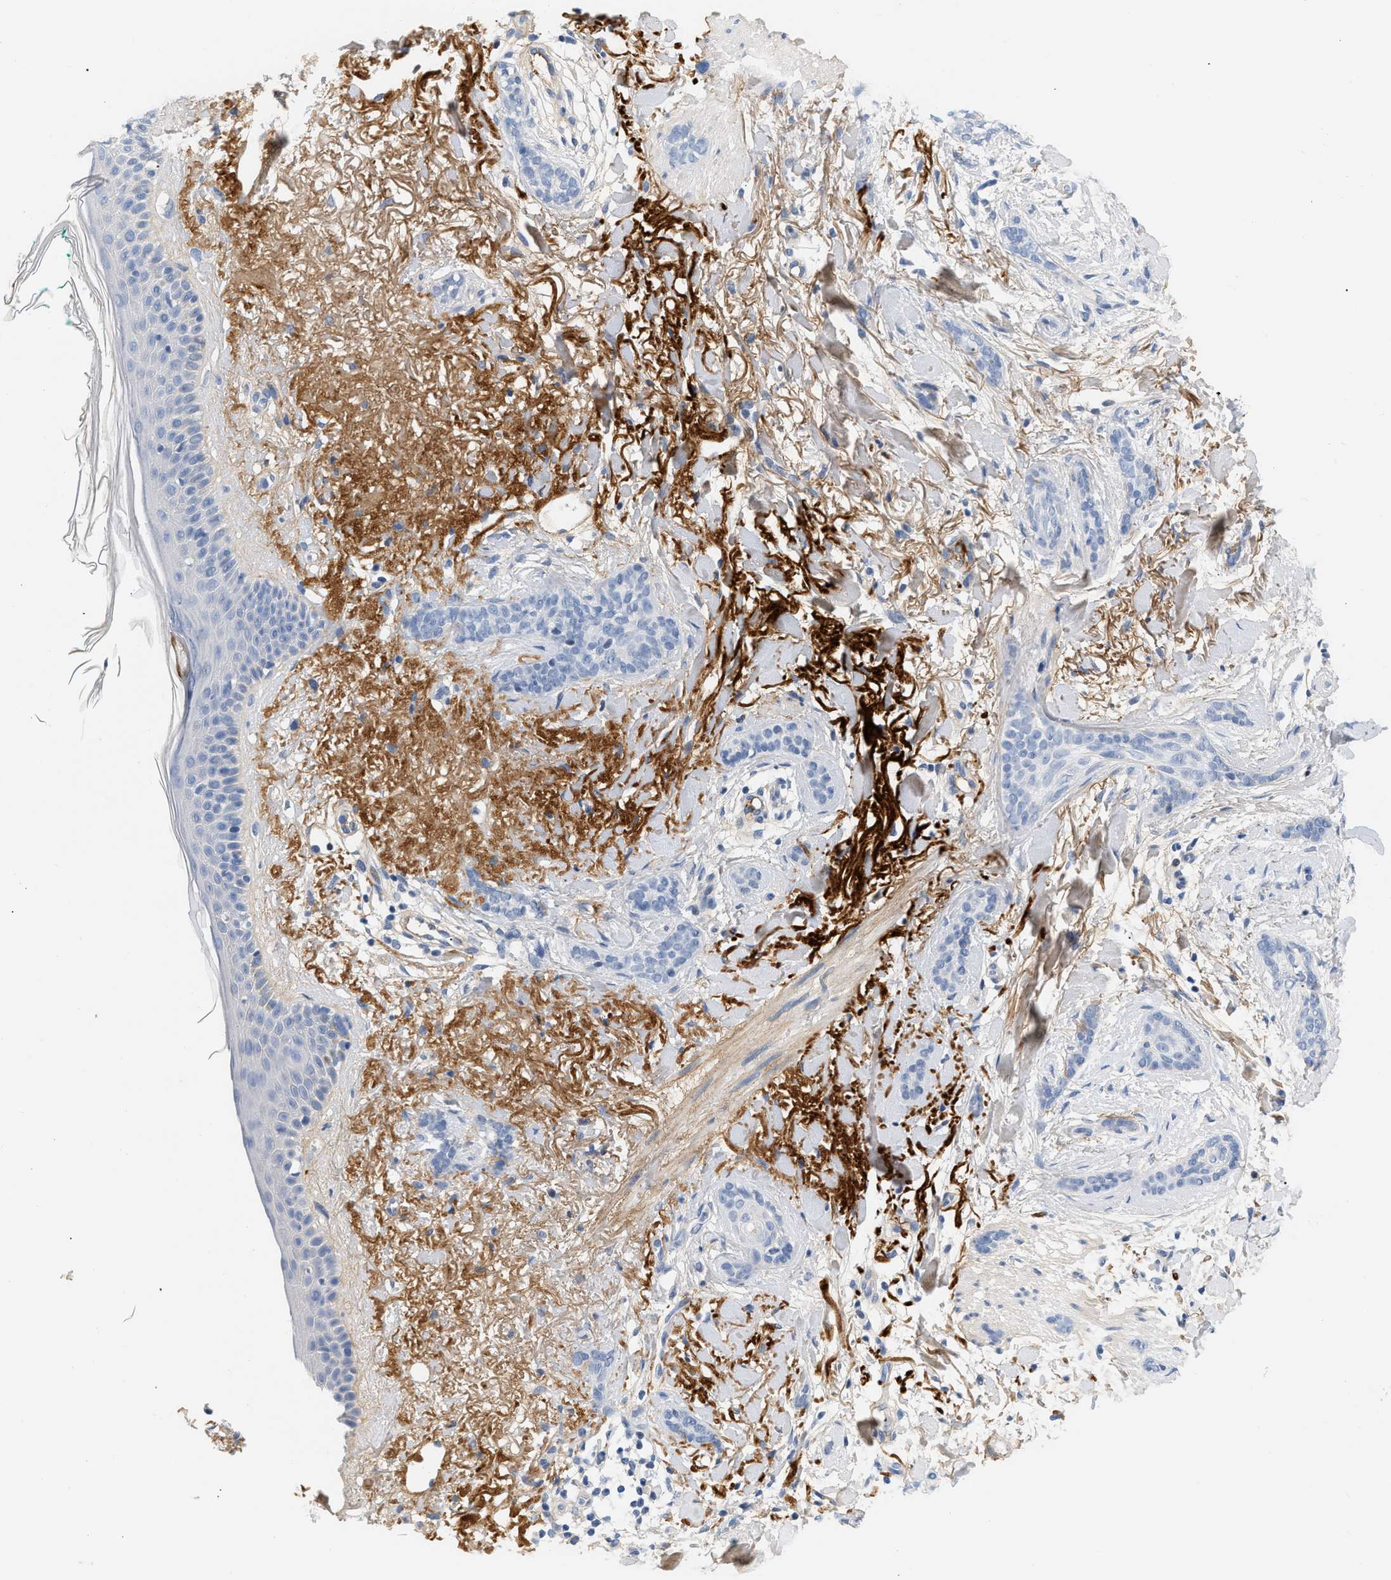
{"staining": {"intensity": "negative", "quantity": "none", "location": "none"}, "tissue": "skin cancer", "cell_type": "Tumor cells", "image_type": "cancer", "snomed": [{"axis": "morphology", "description": "Basal cell carcinoma"}, {"axis": "morphology", "description": "Adnexal tumor, benign"}, {"axis": "topography", "description": "Skin"}], "caption": "IHC of human skin cancer (benign adnexal tumor) displays no staining in tumor cells.", "gene": "CFH", "patient": {"sex": "female", "age": 42}}